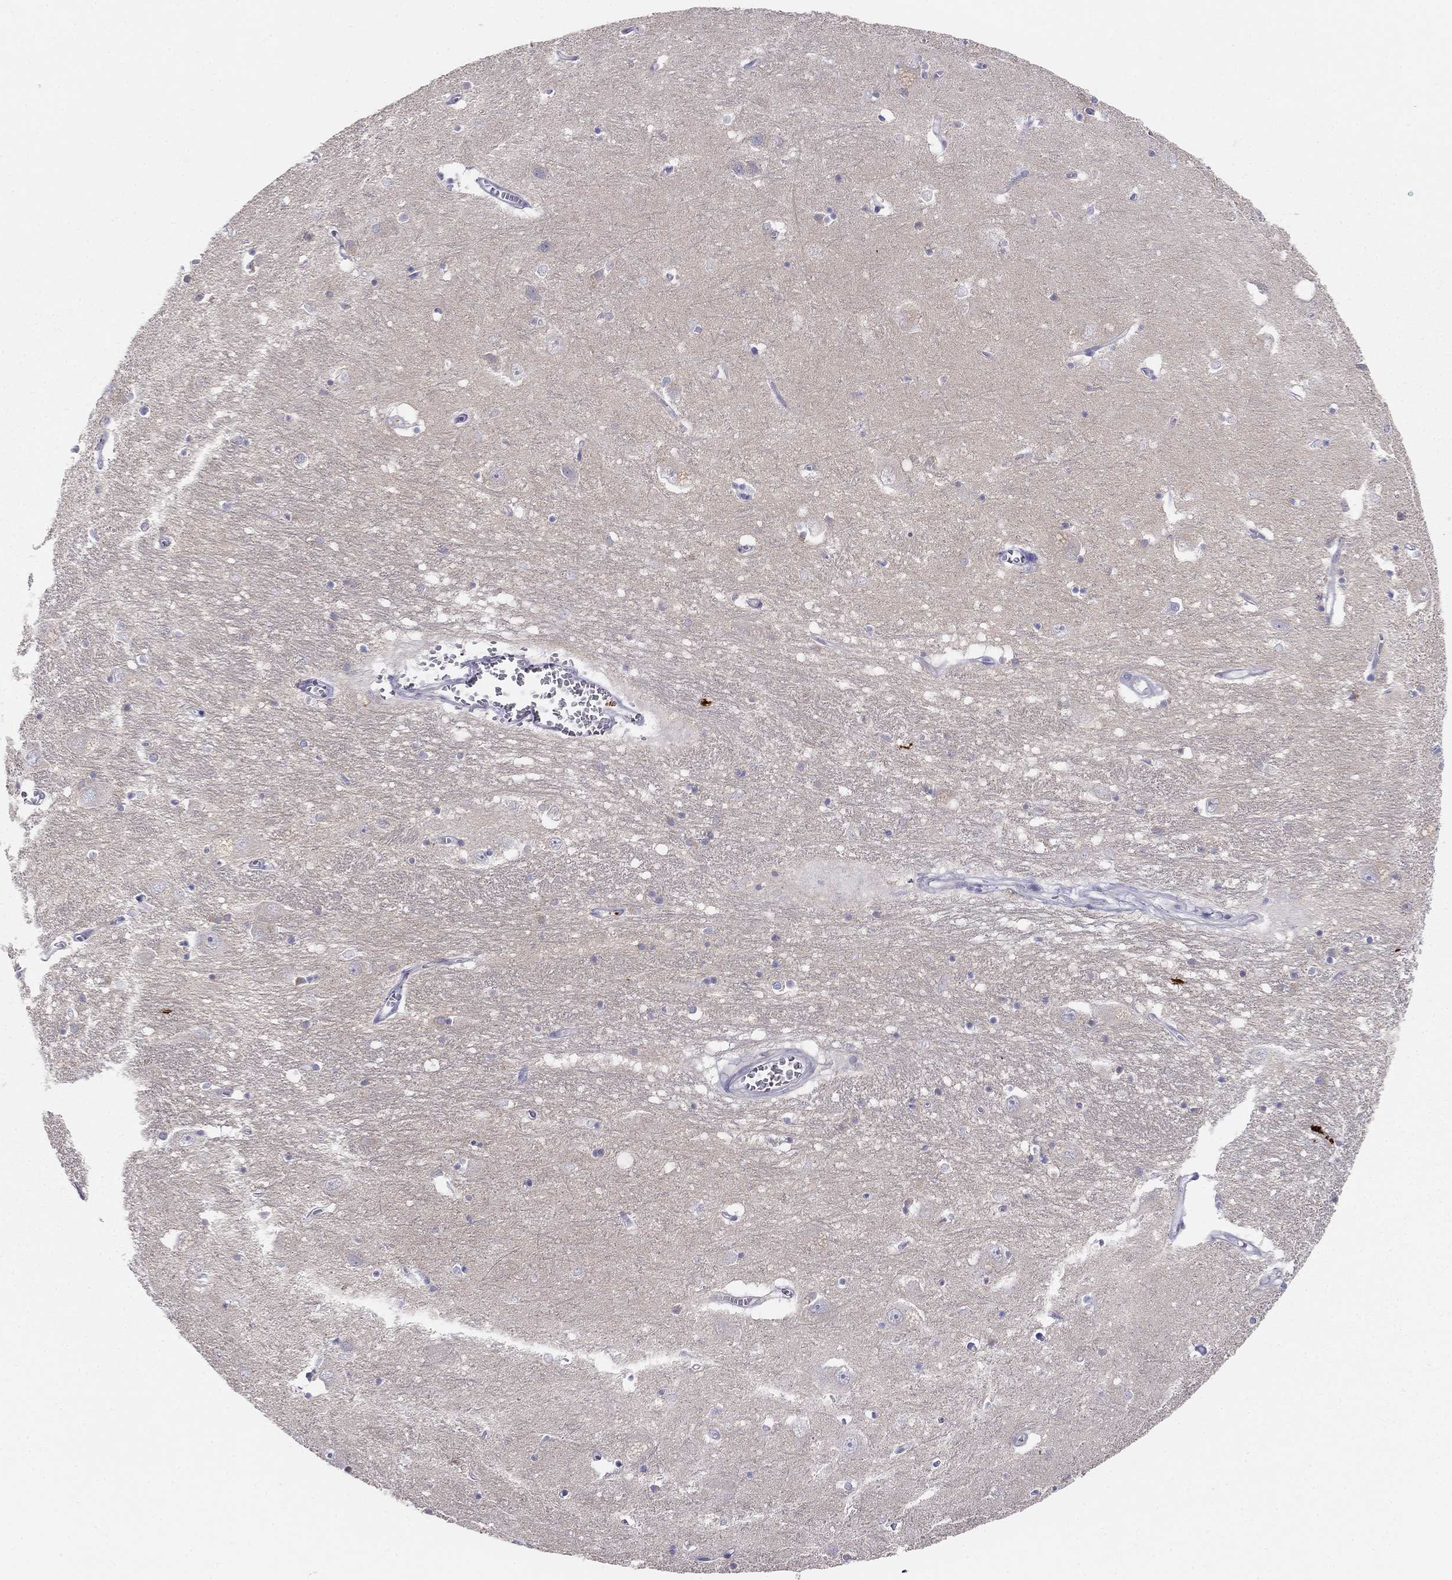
{"staining": {"intensity": "negative", "quantity": "none", "location": "none"}, "tissue": "caudate", "cell_type": "Glial cells", "image_type": "normal", "snomed": [{"axis": "morphology", "description": "Normal tissue, NOS"}, {"axis": "topography", "description": "Lateral ventricle wall"}], "caption": "This is a photomicrograph of immunohistochemistry (IHC) staining of normal caudate, which shows no staining in glial cells.", "gene": "MGAT4C", "patient": {"sex": "male", "age": 54}}